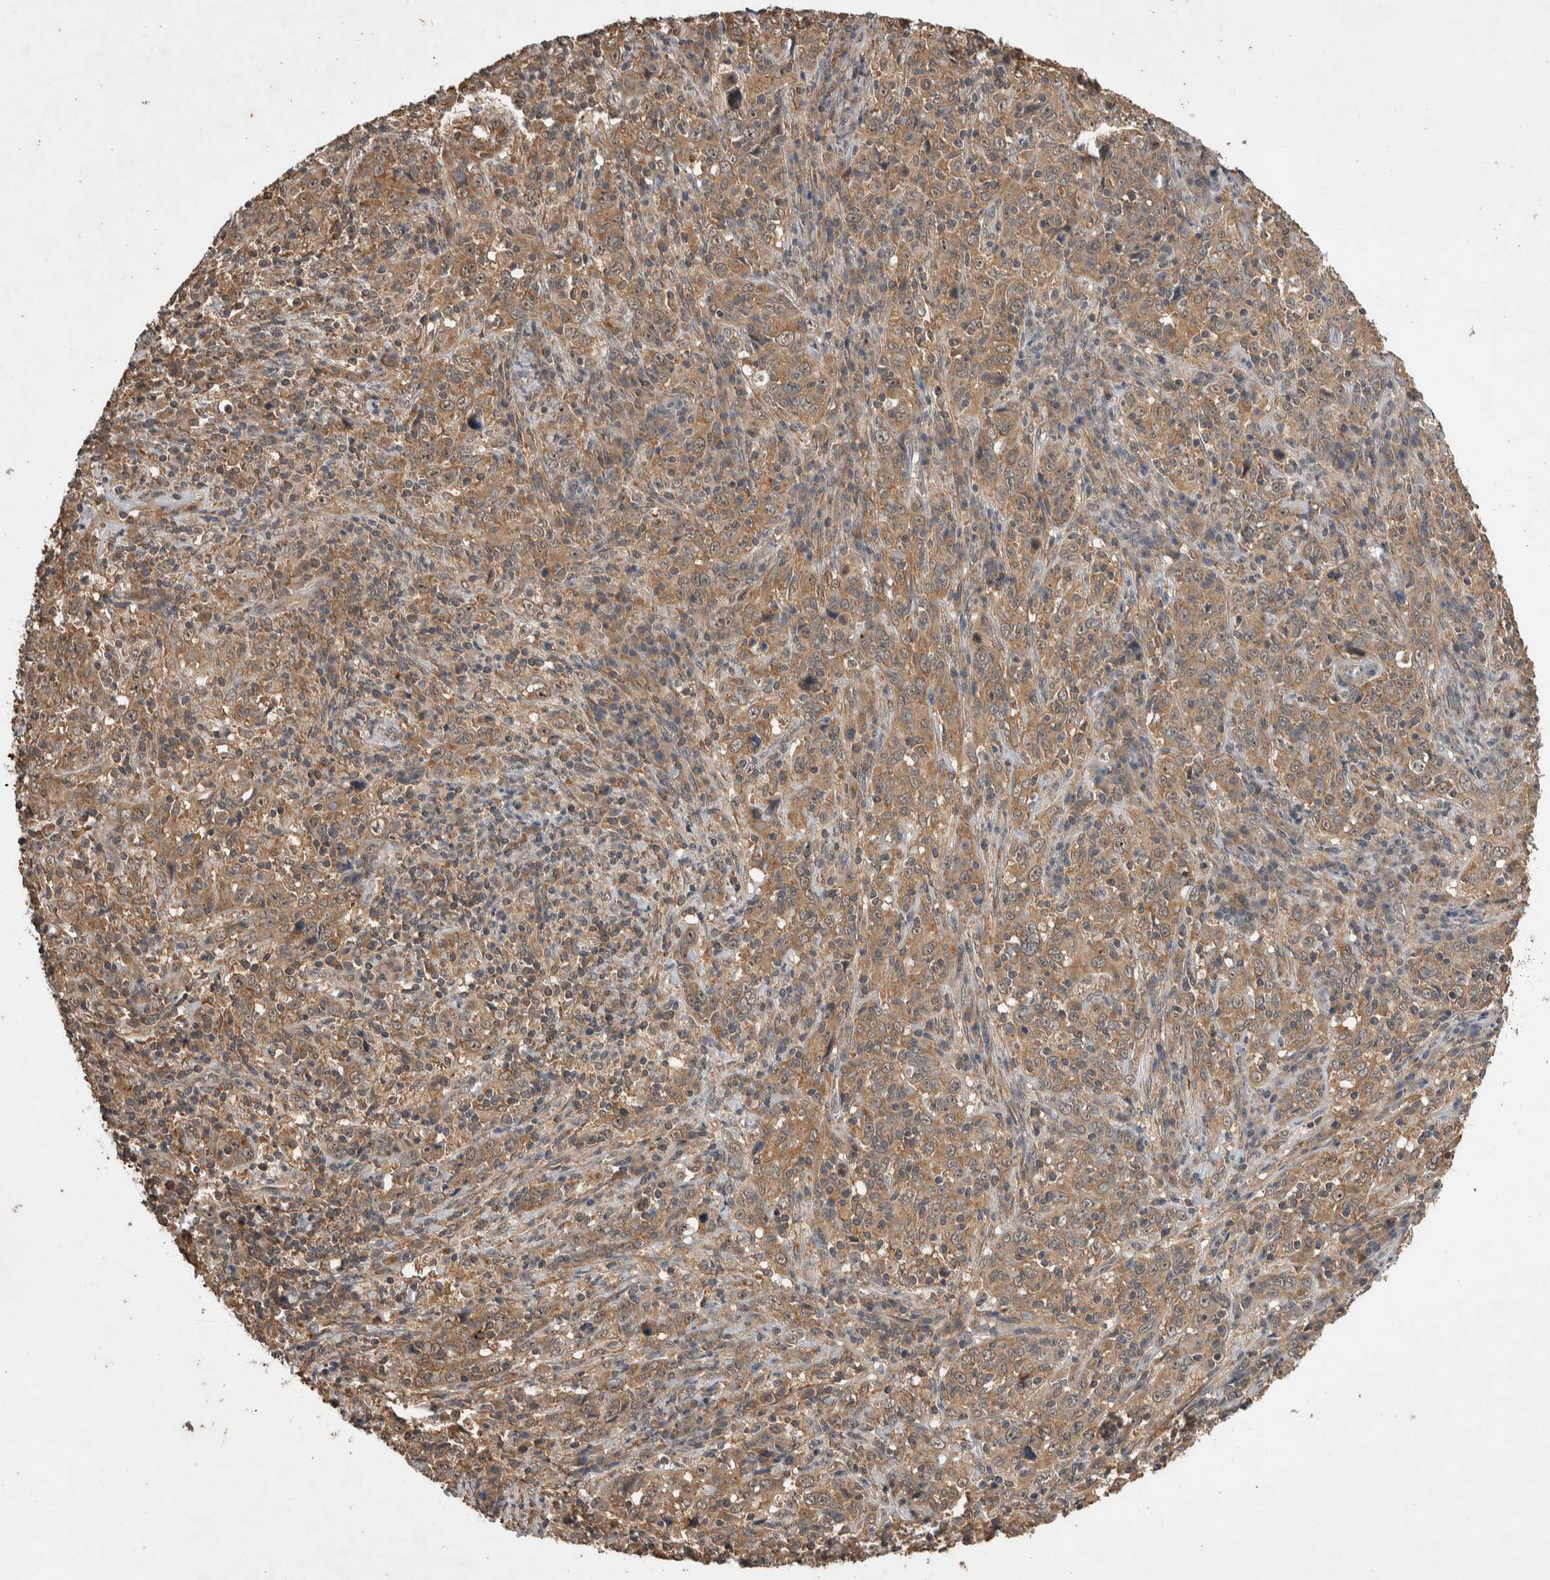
{"staining": {"intensity": "moderate", "quantity": ">75%", "location": "cytoplasmic/membranous,nuclear"}, "tissue": "cervical cancer", "cell_type": "Tumor cells", "image_type": "cancer", "snomed": [{"axis": "morphology", "description": "Squamous cell carcinoma, NOS"}, {"axis": "topography", "description": "Cervix"}], "caption": "An immunohistochemistry (IHC) micrograph of tumor tissue is shown. Protein staining in brown labels moderate cytoplasmic/membranous and nuclear positivity in cervical squamous cell carcinoma within tumor cells.", "gene": "DVL2", "patient": {"sex": "female", "age": 46}}